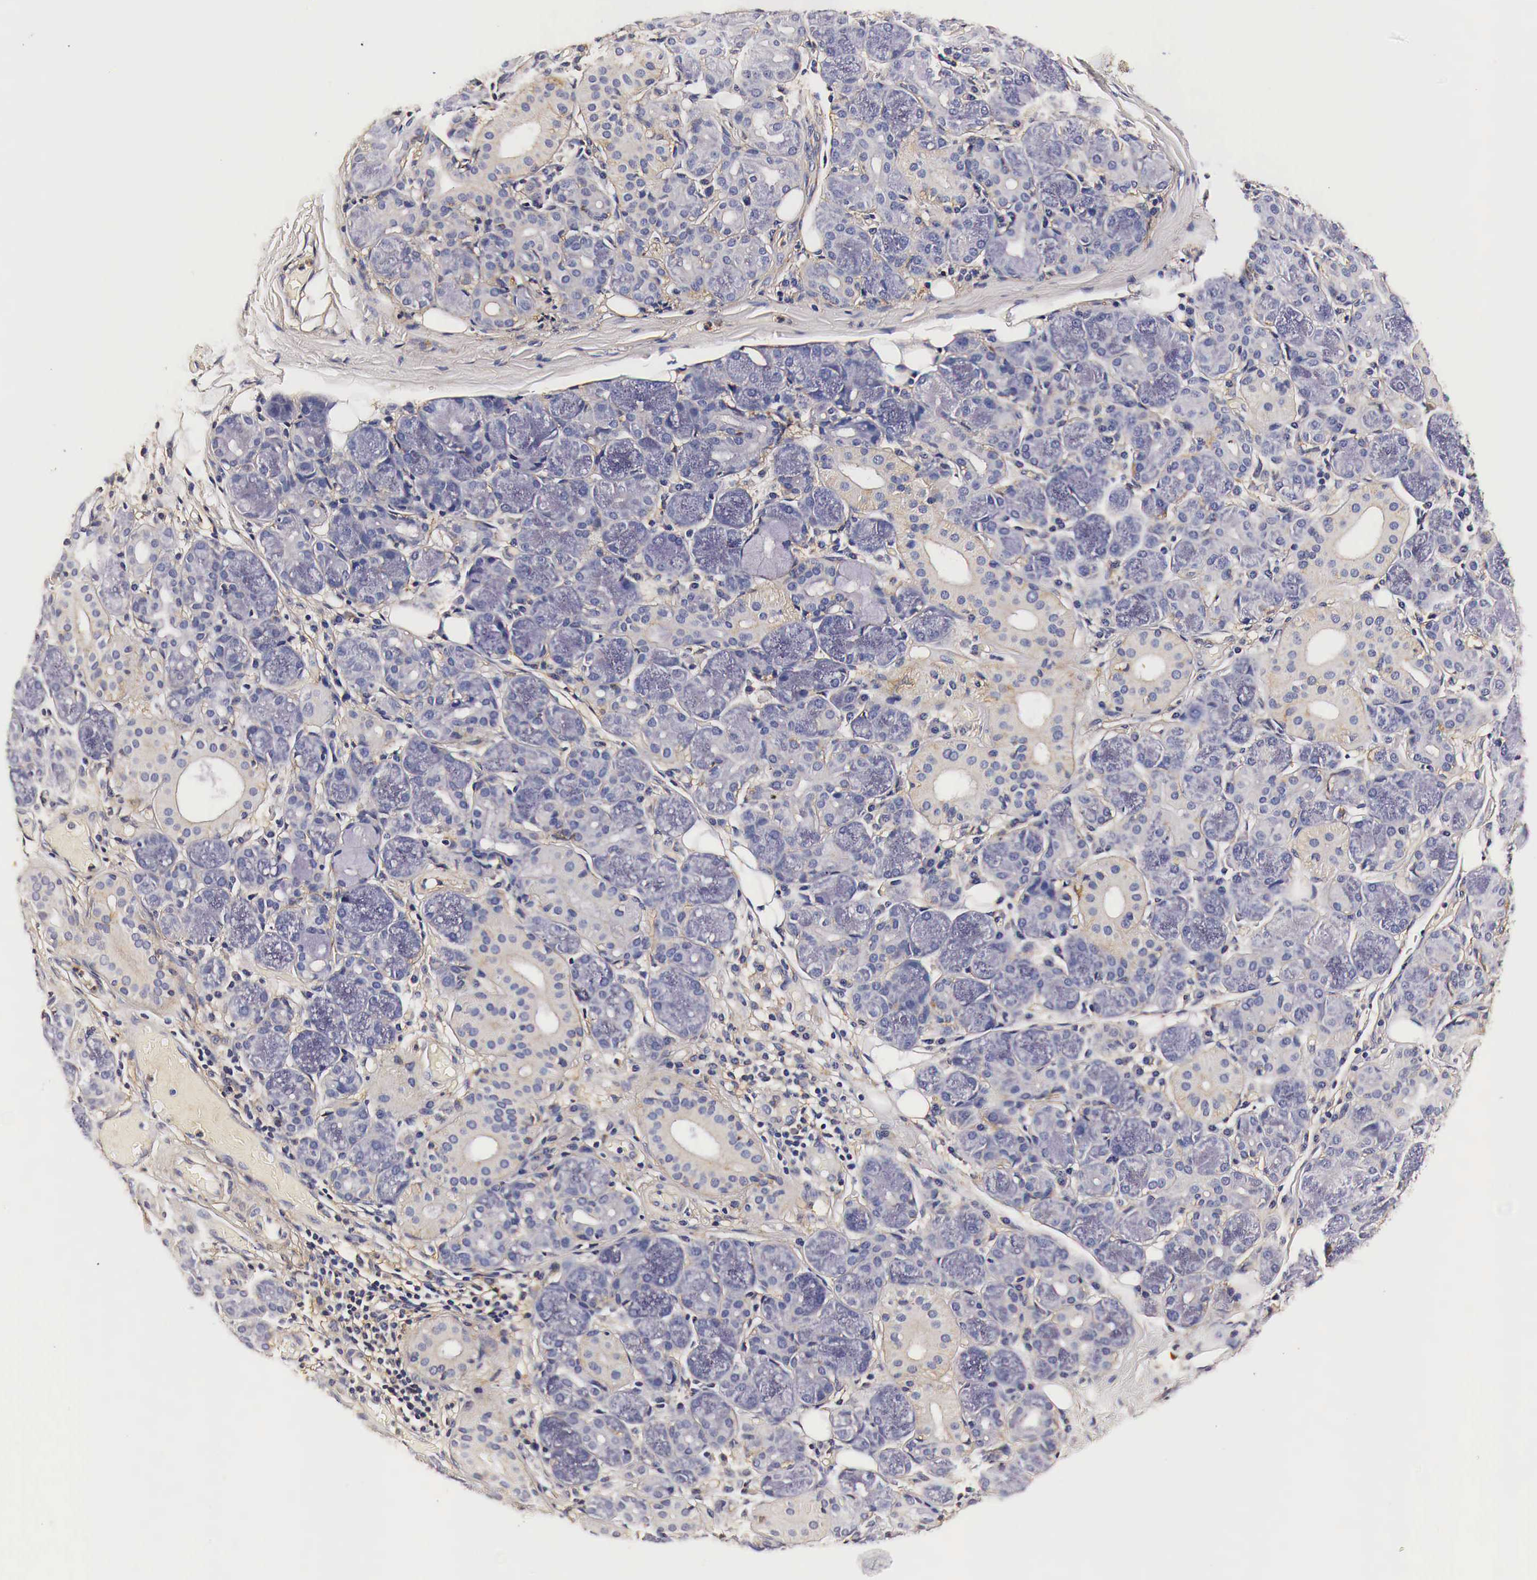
{"staining": {"intensity": "negative", "quantity": "none", "location": "none"}, "tissue": "salivary gland", "cell_type": "Glandular cells", "image_type": "normal", "snomed": [{"axis": "morphology", "description": "Normal tissue, NOS"}, {"axis": "topography", "description": "Salivary gland"}, {"axis": "topography", "description": "Peripheral nerve tissue"}], "caption": "Unremarkable salivary gland was stained to show a protein in brown. There is no significant staining in glandular cells. (IHC, brightfield microscopy, high magnification).", "gene": "RP2", "patient": {"sex": "male", "age": 62}}